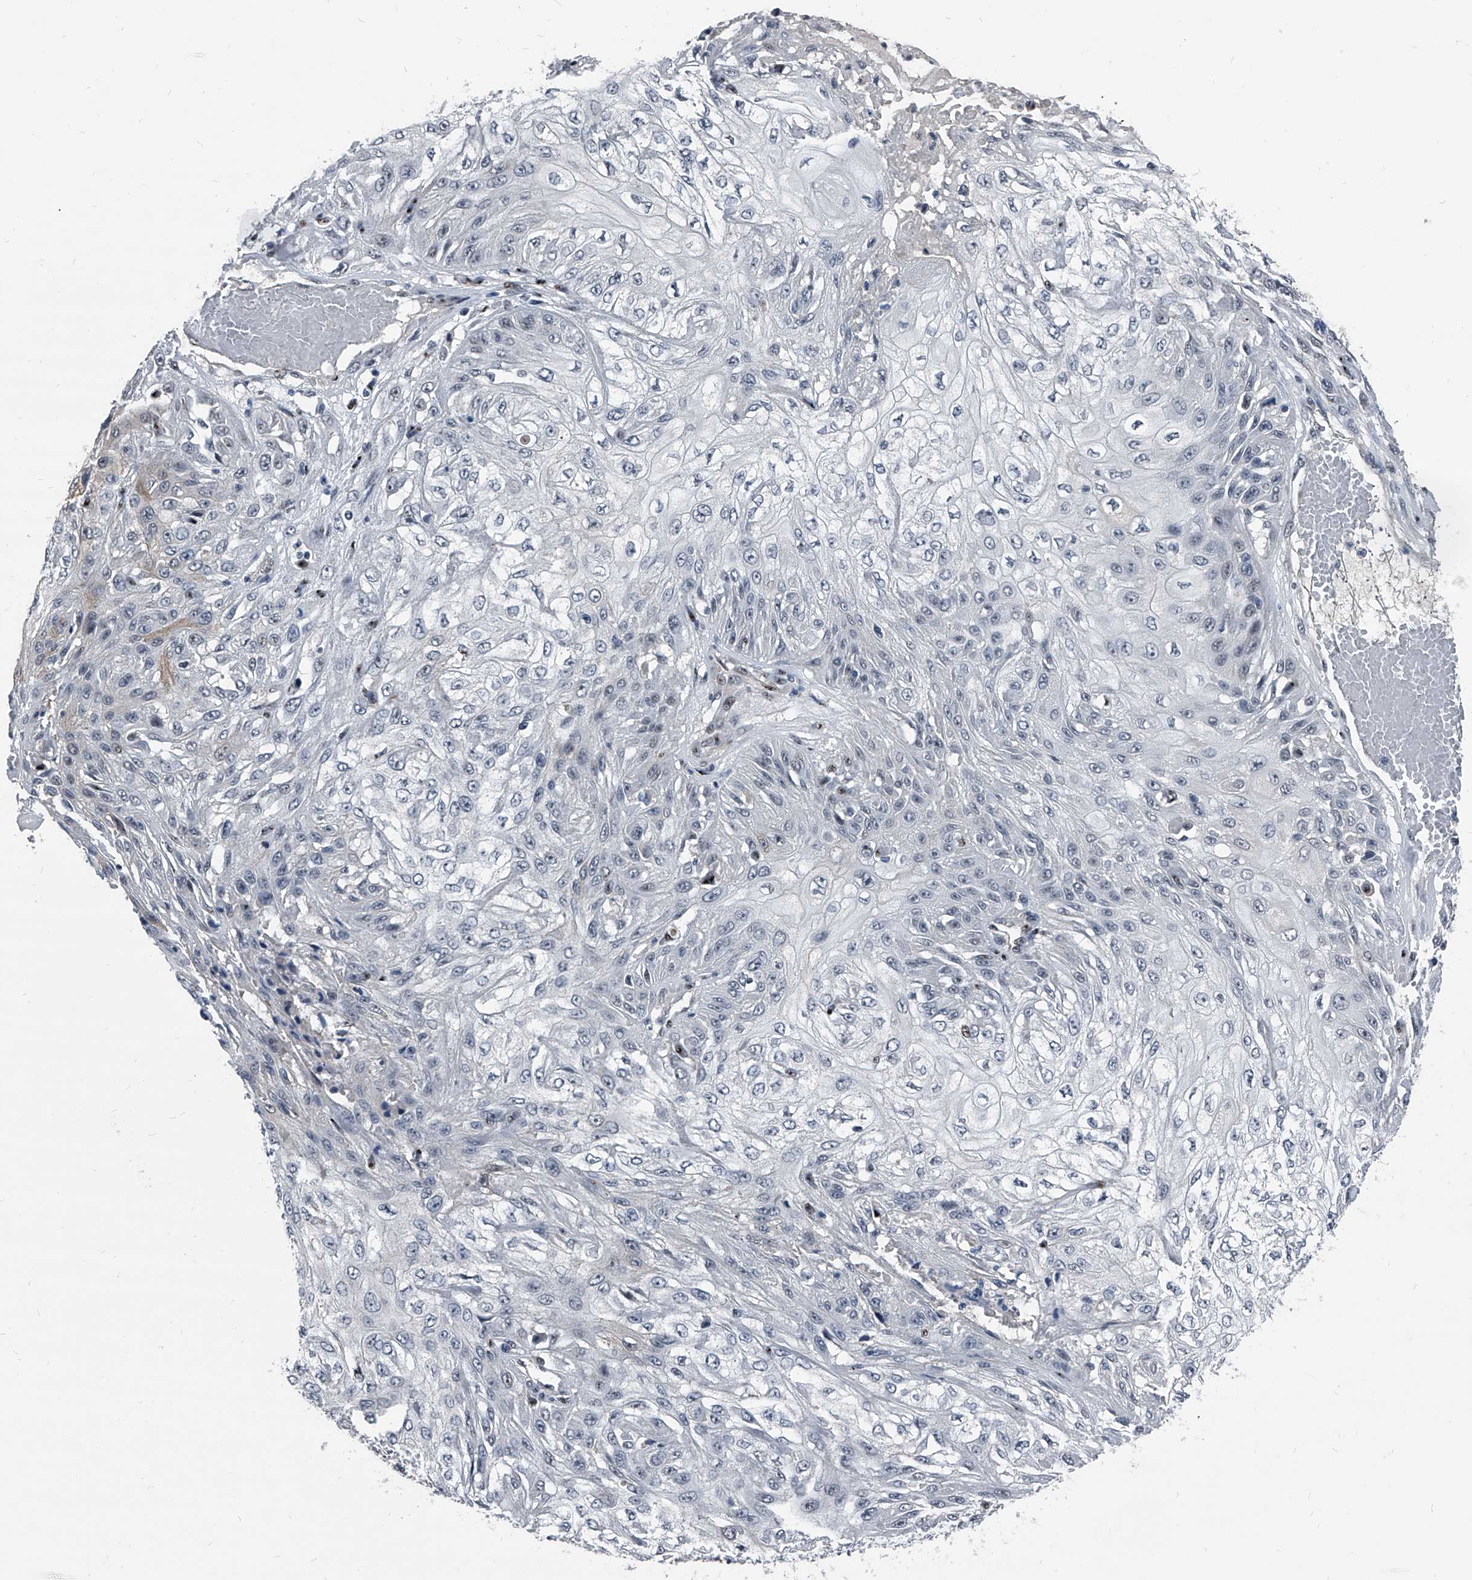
{"staining": {"intensity": "negative", "quantity": "none", "location": "none"}, "tissue": "skin cancer", "cell_type": "Tumor cells", "image_type": "cancer", "snomed": [{"axis": "morphology", "description": "Squamous cell carcinoma, NOS"}, {"axis": "morphology", "description": "Squamous cell carcinoma, metastatic, NOS"}, {"axis": "topography", "description": "Skin"}, {"axis": "topography", "description": "Lymph node"}], "caption": "Immunohistochemistry (IHC) photomicrograph of neoplastic tissue: human skin squamous cell carcinoma stained with DAB reveals no significant protein staining in tumor cells. Brightfield microscopy of IHC stained with DAB (brown) and hematoxylin (blue), captured at high magnification.", "gene": "MEN1", "patient": {"sex": "male", "age": 75}}